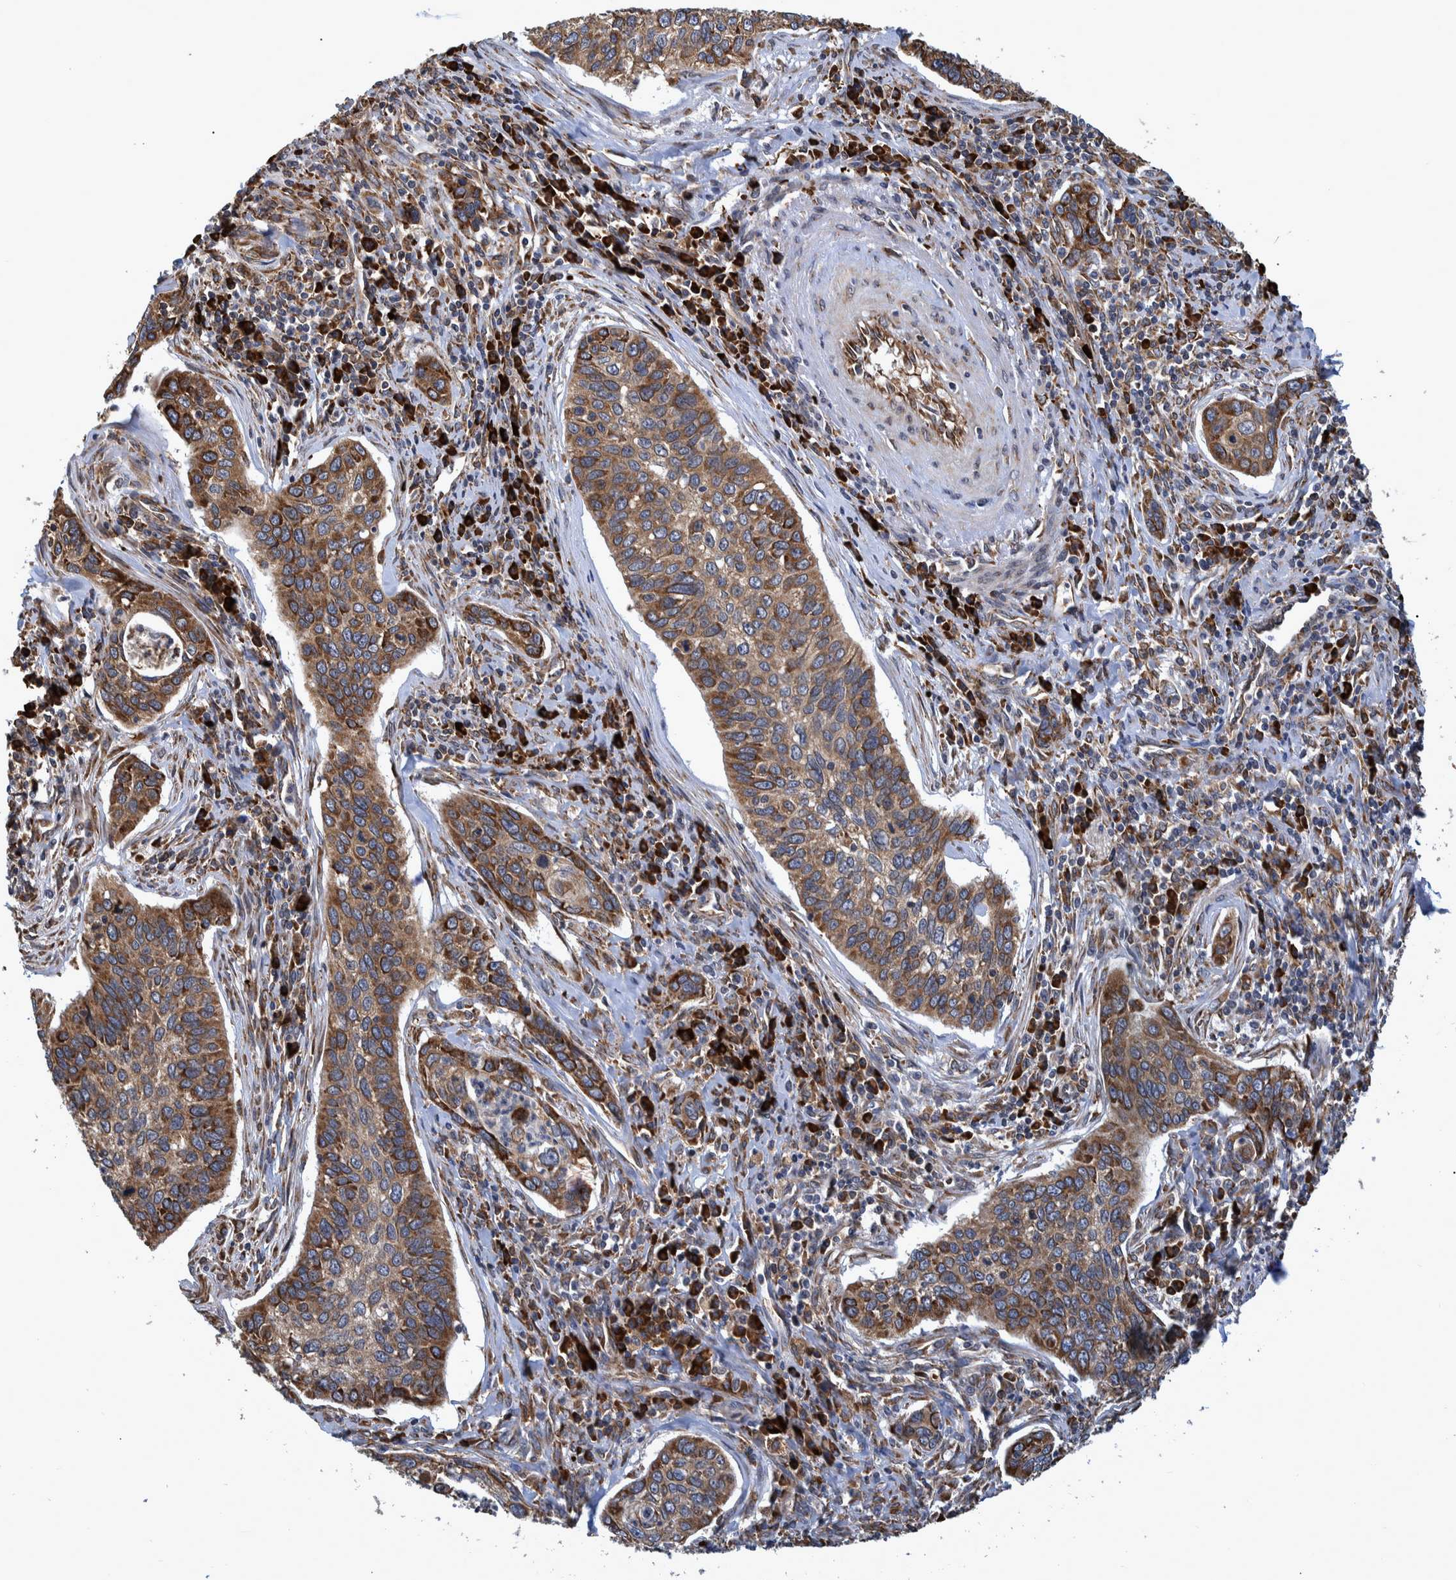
{"staining": {"intensity": "moderate", "quantity": ">75%", "location": "cytoplasmic/membranous"}, "tissue": "cervical cancer", "cell_type": "Tumor cells", "image_type": "cancer", "snomed": [{"axis": "morphology", "description": "Squamous cell carcinoma, NOS"}, {"axis": "topography", "description": "Cervix"}], "caption": "Human cervical squamous cell carcinoma stained with a brown dye shows moderate cytoplasmic/membranous positive expression in about >75% of tumor cells.", "gene": "SPAG5", "patient": {"sex": "female", "age": 53}}